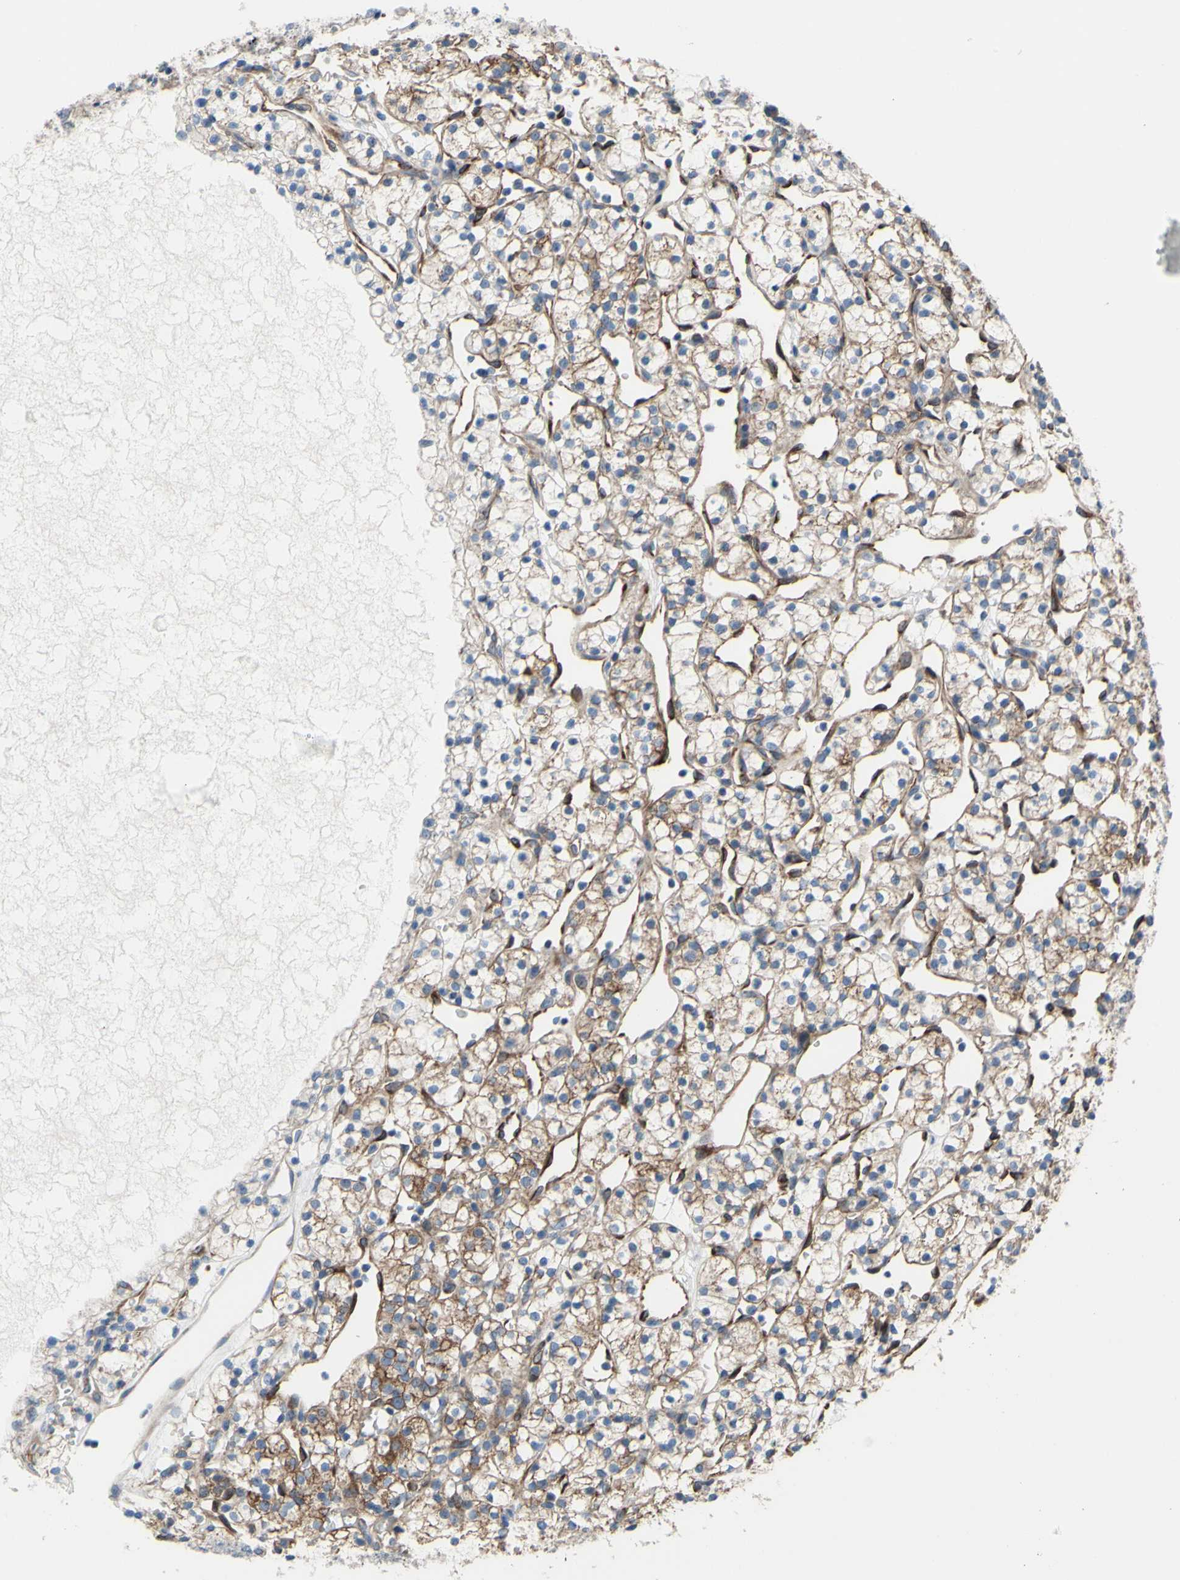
{"staining": {"intensity": "weak", "quantity": ">75%", "location": "cytoplasmic/membranous"}, "tissue": "renal cancer", "cell_type": "Tumor cells", "image_type": "cancer", "snomed": [{"axis": "morphology", "description": "Adenocarcinoma, NOS"}, {"axis": "topography", "description": "Kidney"}], "caption": "This histopathology image reveals immunohistochemistry staining of human adenocarcinoma (renal), with low weak cytoplasmic/membranous positivity in approximately >75% of tumor cells.", "gene": "GRAMD2B", "patient": {"sex": "female", "age": 60}}